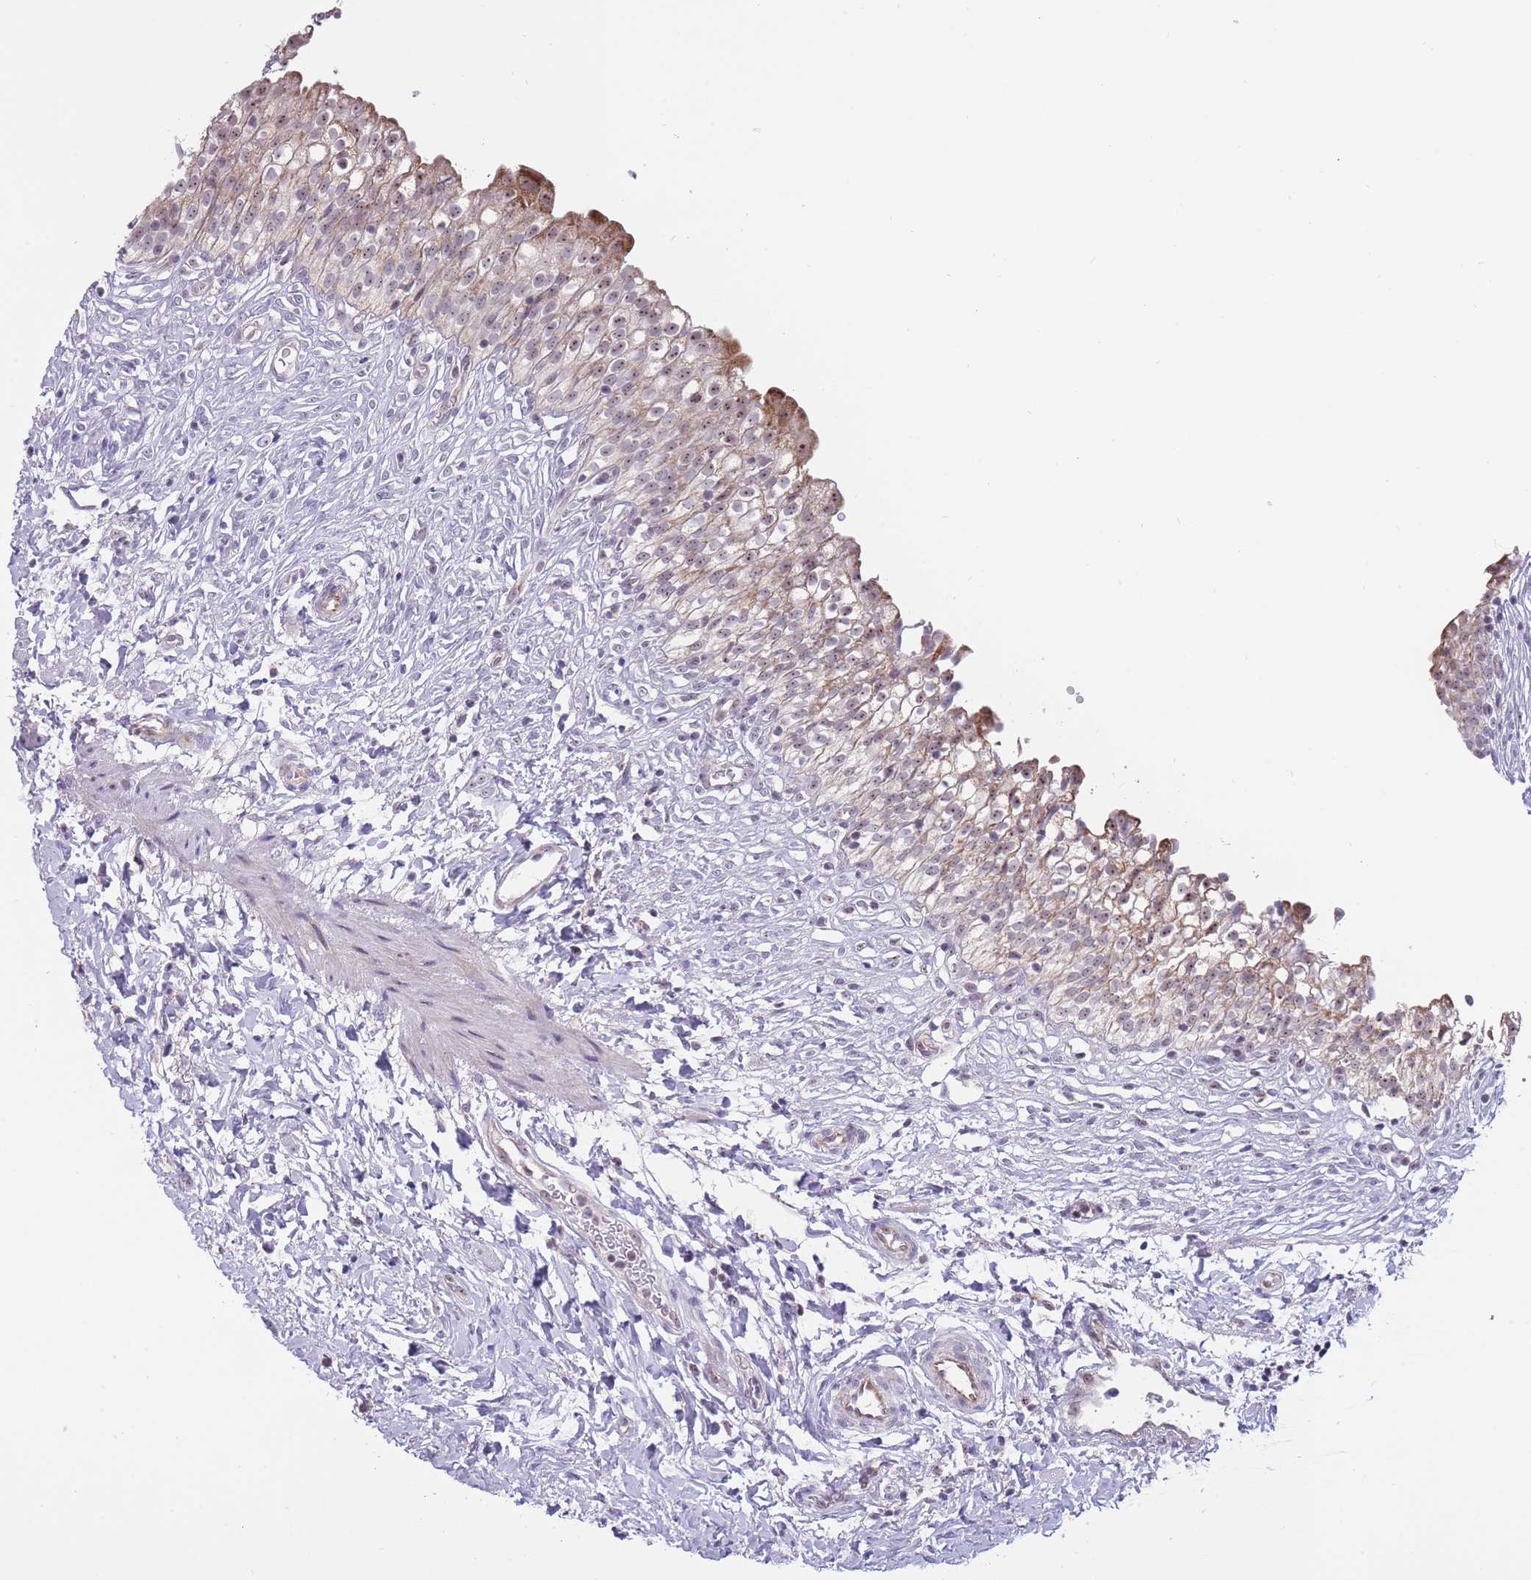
{"staining": {"intensity": "weak", "quantity": "25%-75%", "location": "cytoplasmic/membranous,nuclear"}, "tissue": "urinary bladder", "cell_type": "Urothelial cells", "image_type": "normal", "snomed": [{"axis": "morphology", "description": "Normal tissue, NOS"}, {"axis": "topography", "description": "Urinary bladder"}], "caption": "A high-resolution image shows immunohistochemistry staining of normal urinary bladder, which displays weak cytoplasmic/membranous,nuclear positivity in about 25%-75% of urothelial cells. Immunohistochemistry (ihc) stains the protein in brown and the nuclei are stained blue.", "gene": "MCIDAS", "patient": {"sex": "male", "age": 55}}